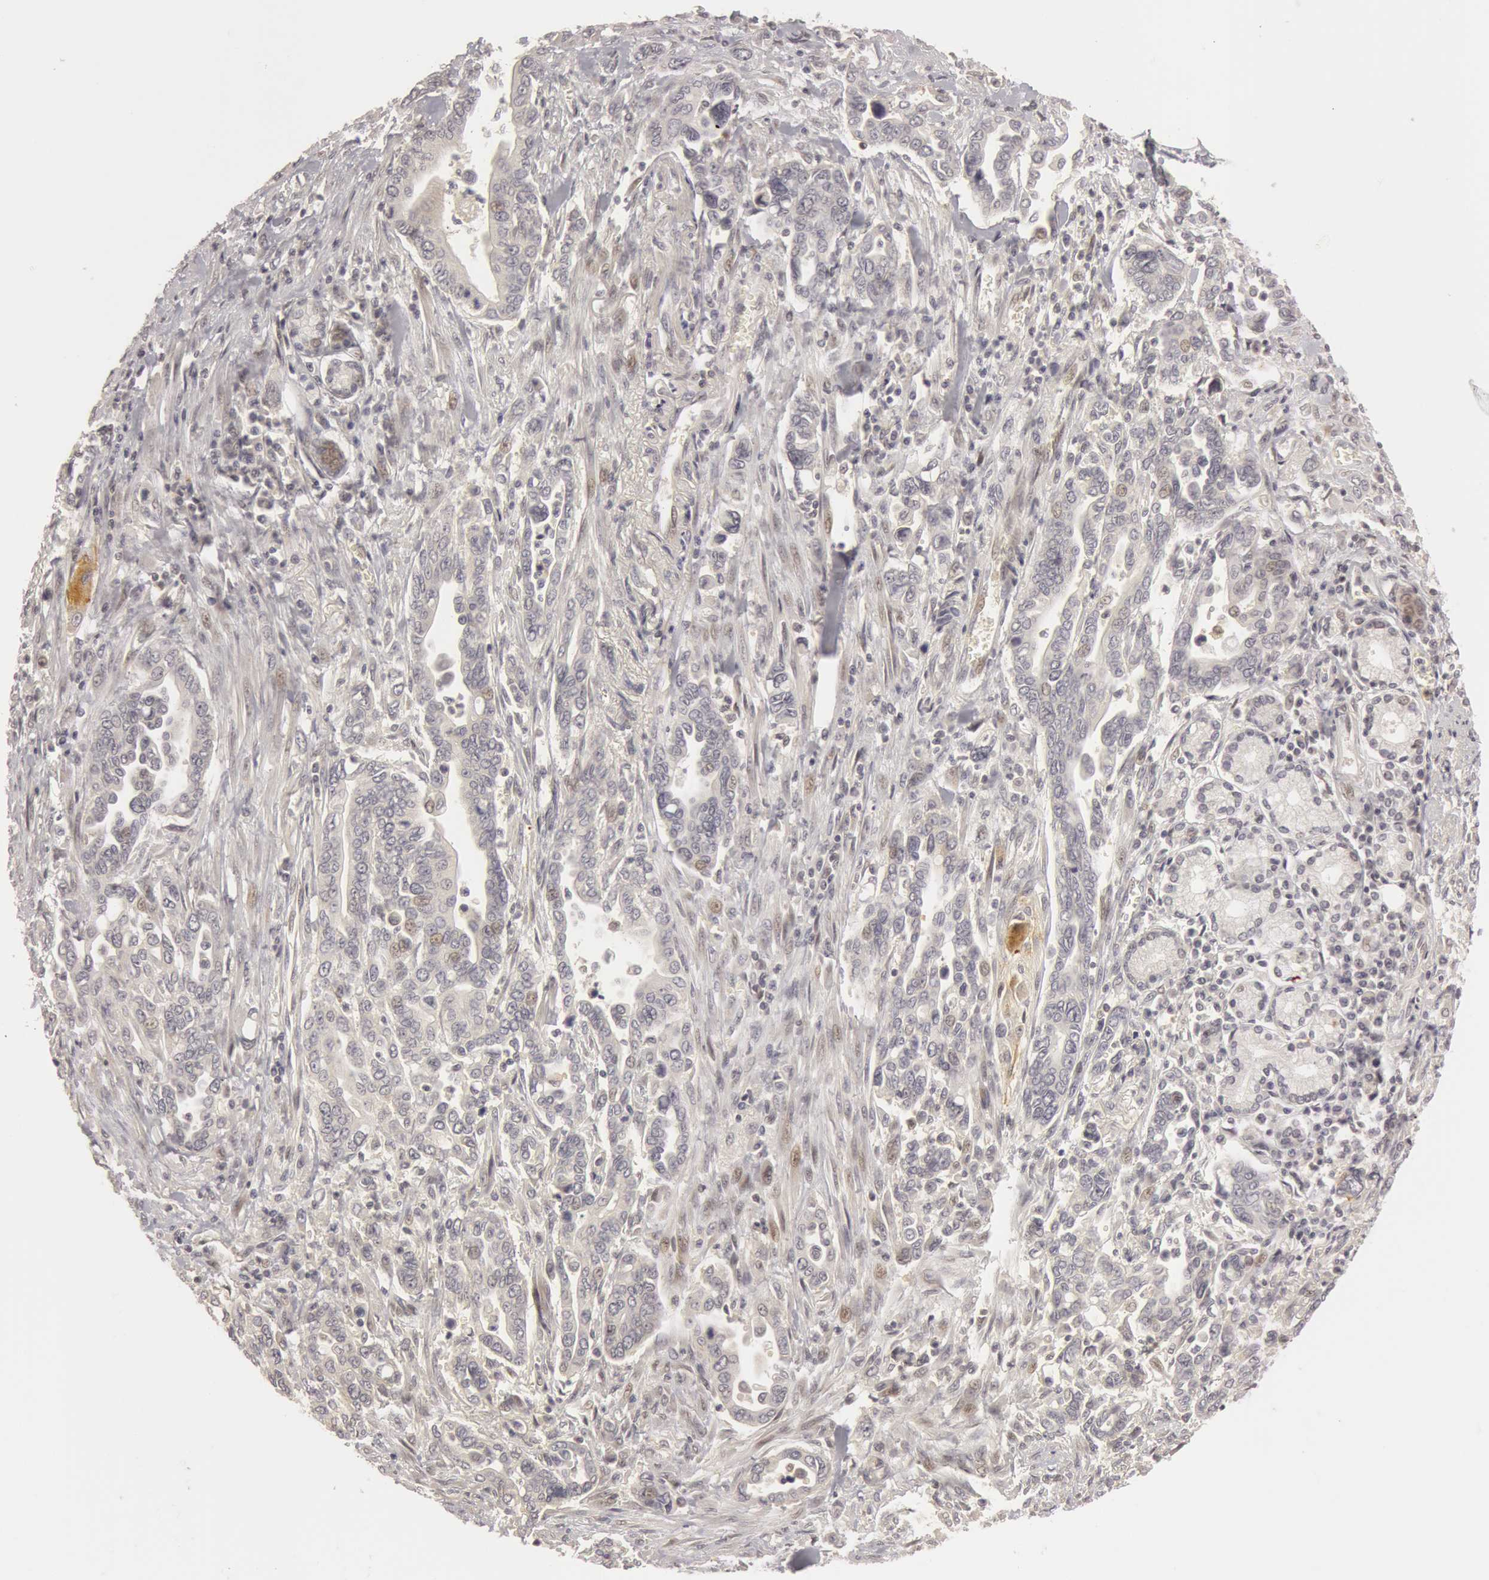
{"staining": {"intensity": "negative", "quantity": "none", "location": "none"}, "tissue": "pancreatic cancer", "cell_type": "Tumor cells", "image_type": "cancer", "snomed": [{"axis": "morphology", "description": "Adenocarcinoma, NOS"}, {"axis": "topography", "description": "Pancreas"}], "caption": "The image demonstrates no significant staining in tumor cells of pancreatic adenocarcinoma. The staining was performed using DAB to visualize the protein expression in brown, while the nuclei were stained in blue with hematoxylin (Magnification: 20x).", "gene": "OASL", "patient": {"sex": "female", "age": 57}}